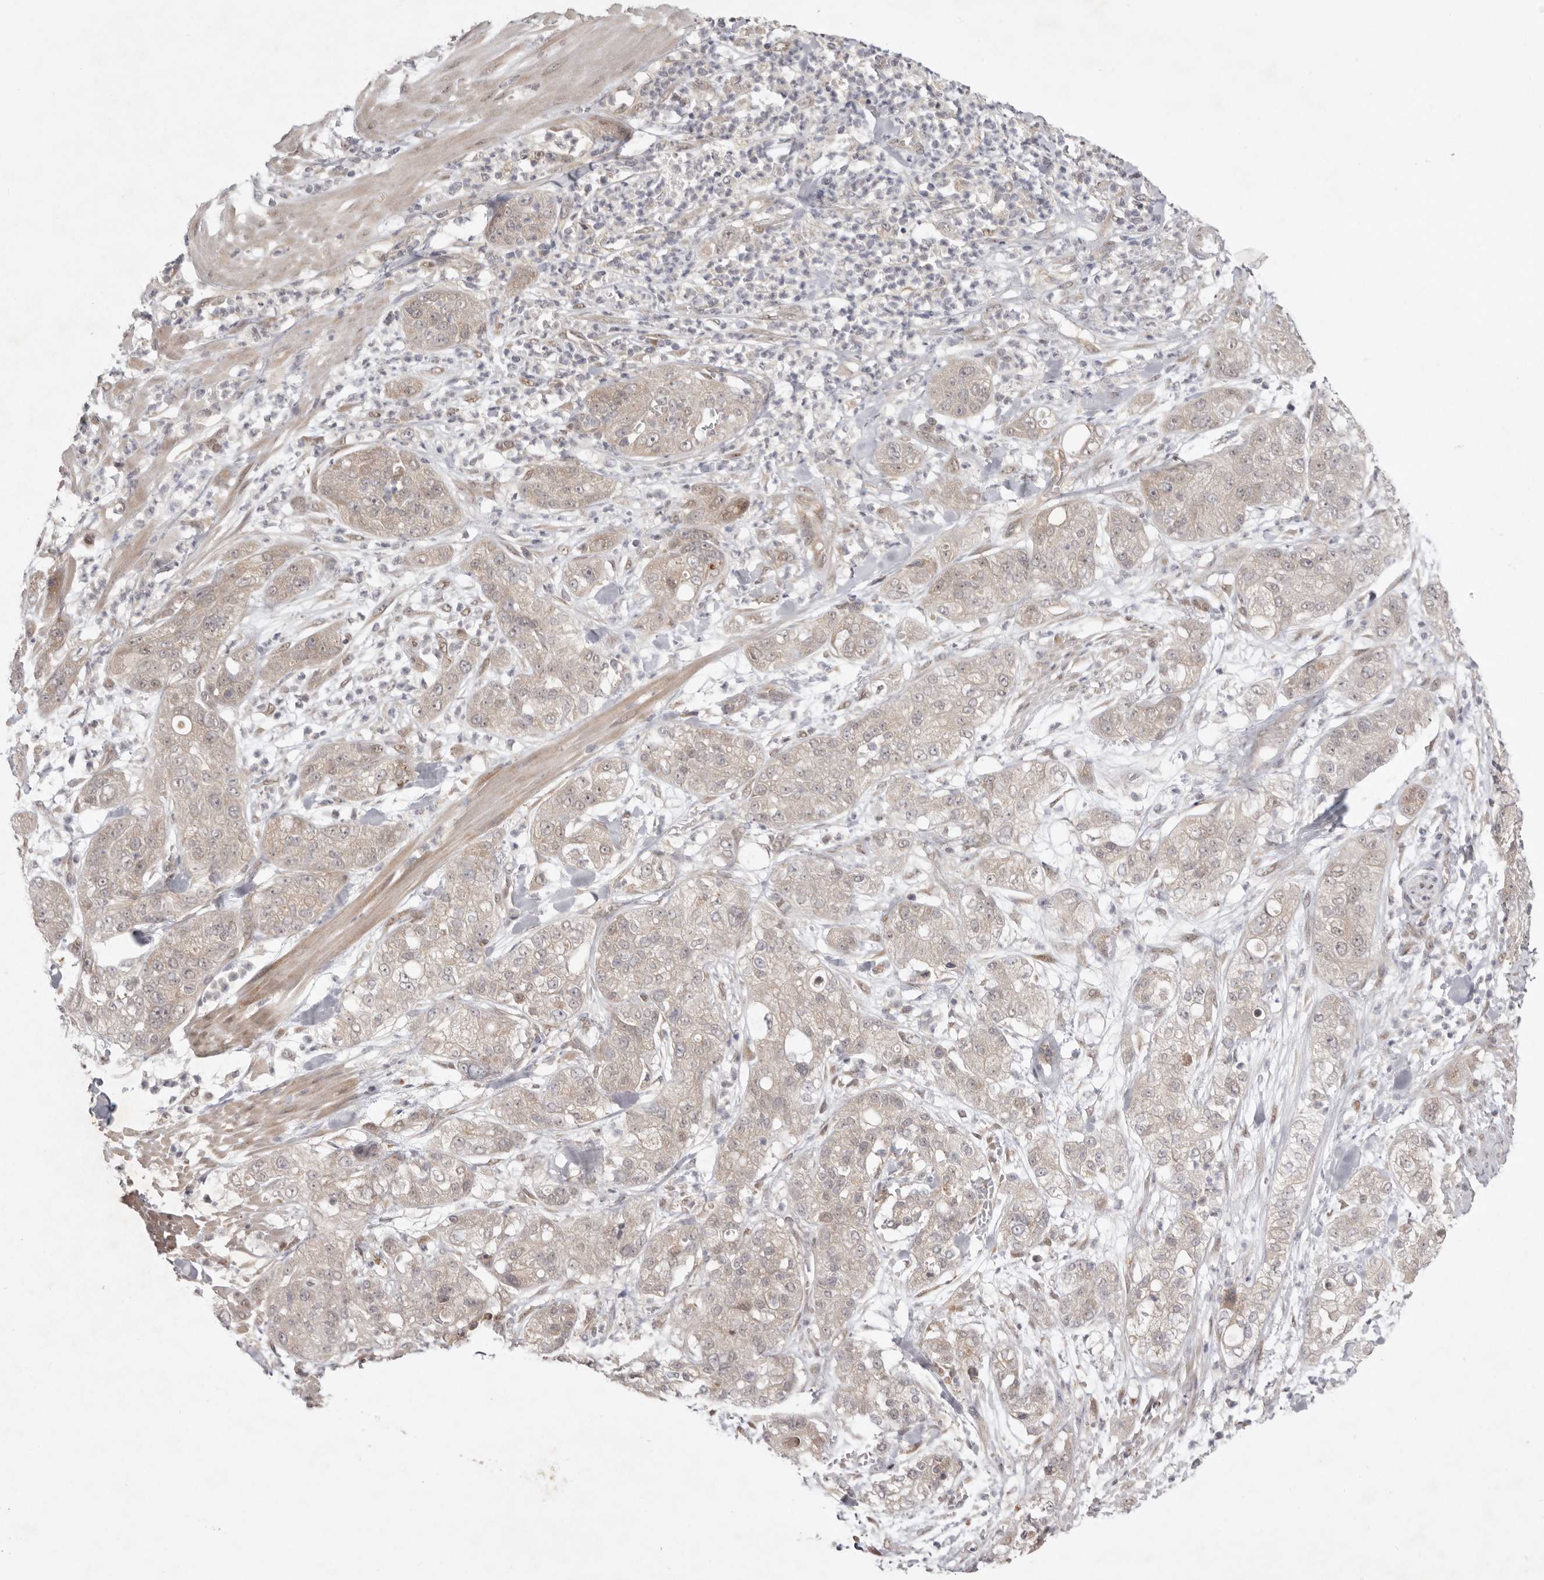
{"staining": {"intensity": "weak", "quantity": ">75%", "location": "cytoplasmic/membranous"}, "tissue": "pancreatic cancer", "cell_type": "Tumor cells", "image_type": "cancer", "snomed": [{"axis": "morphology", "description": "Adenocarcinoma, NOS"}, {"axis": "topography", "description": "Pancreas"}], "caption": "Pancreatic cancer was stained to show a protein in brown. There is low levels of weak cytoplasmic/membranous staining in approximately >75% of tumor cells.", "gene": "NSUN4", "patient": {"sex": "female", "age": 78}}